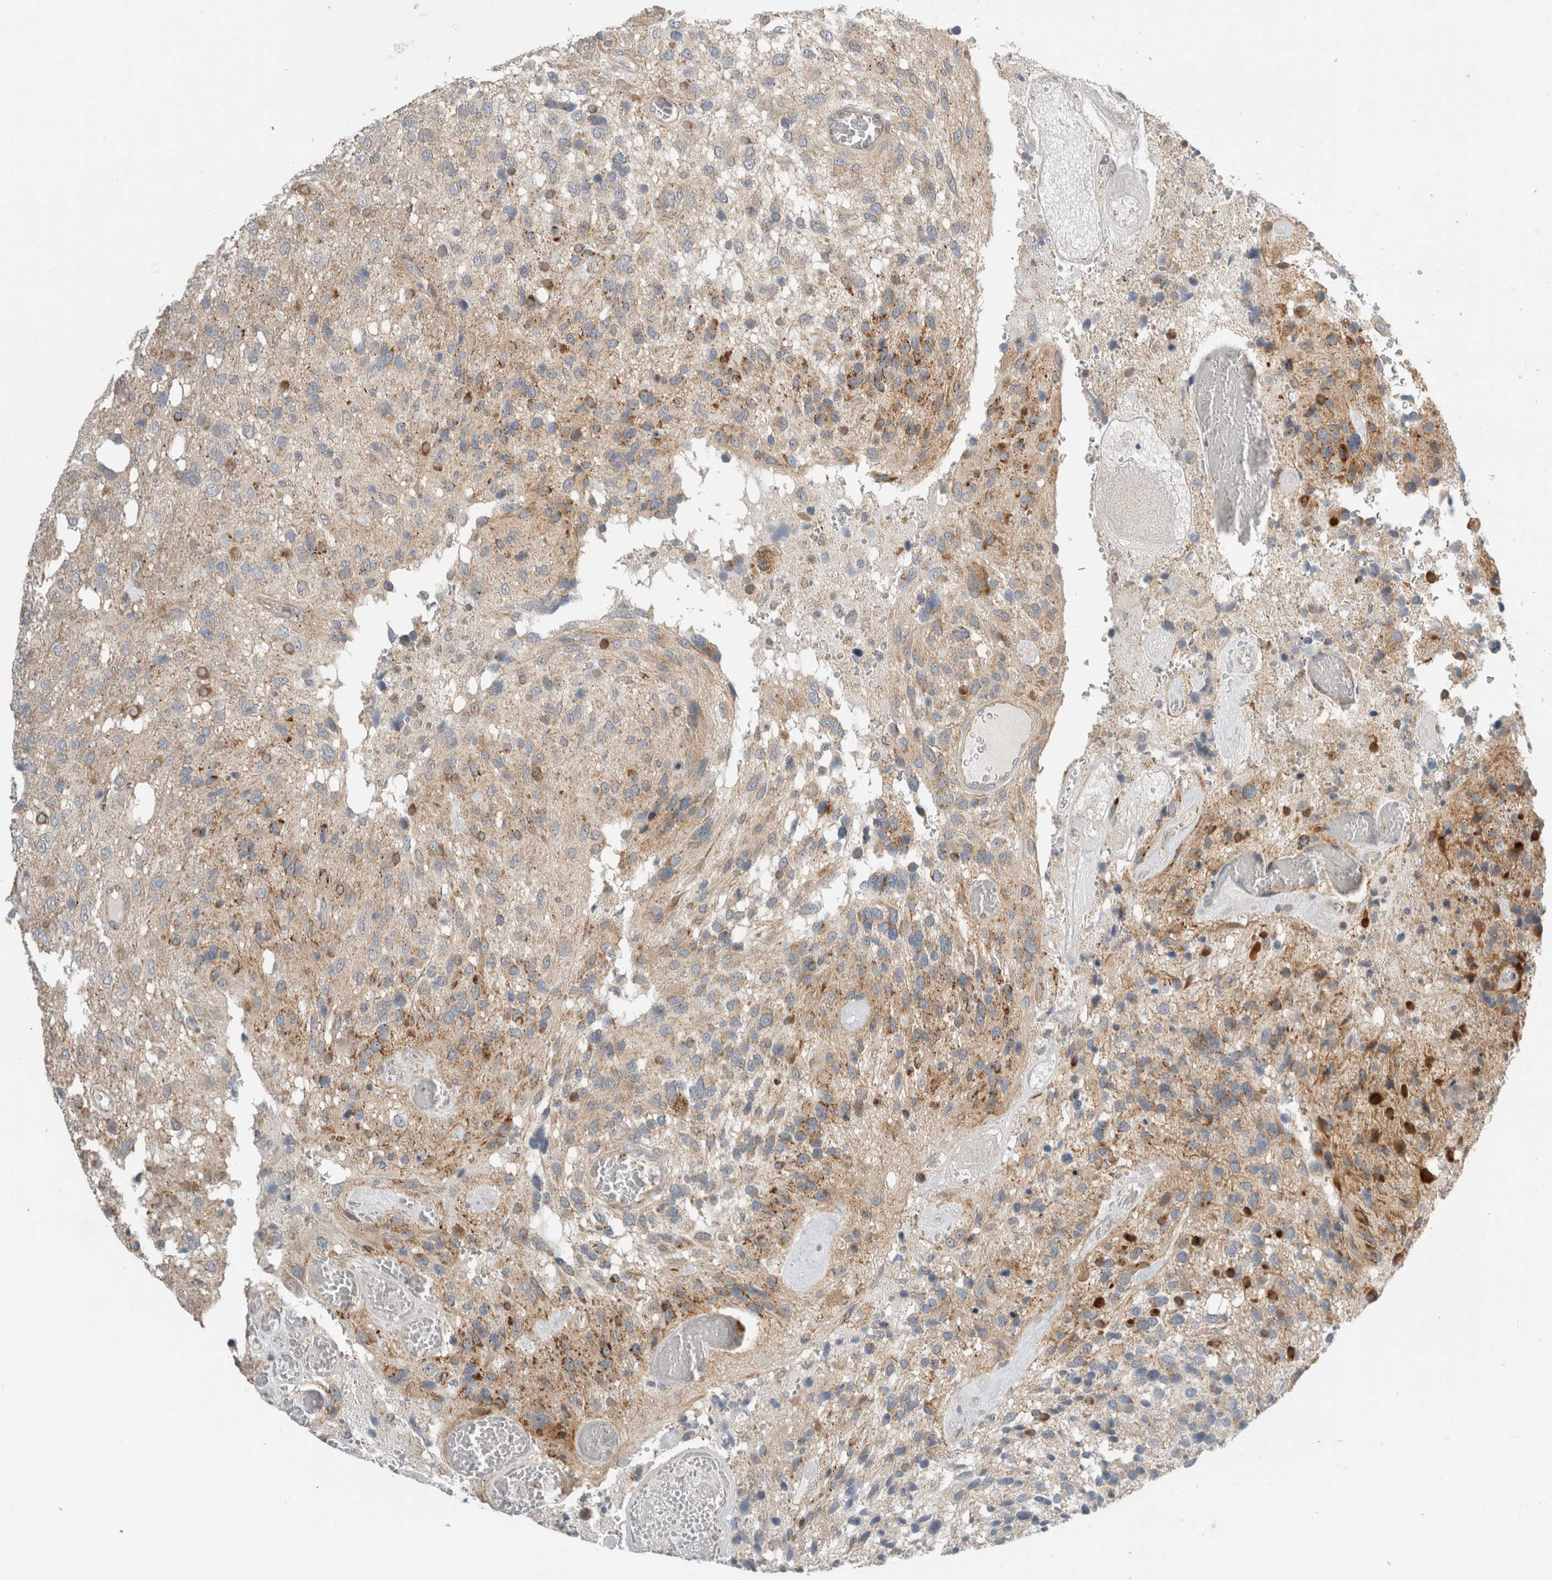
{"staining": {"intensity": "moderate", "quantity": "25%-75%", "location": "cytoplasmic/membranous"}, "tissue": "glioma", "cell_type": "Tumor cells", "image_type": "cancer", "snomed": [{"axis": "morphology", "description": "Glioma, malignant, High grade"}, {"axis": "topography", "description": "Brain"}], "caption": "Immunohistochemistry histopathology image of neoplastic tissue: glioma stained using immunohistochemistry displays medium levels of moderate protein expression localized specifically in the cytoplasmic/membranous of tumor cells, appearing as a cytoplasmic/membranous brown color.", "gene": "KPNA5", "patient": {"sex": "female", "age": 58}}